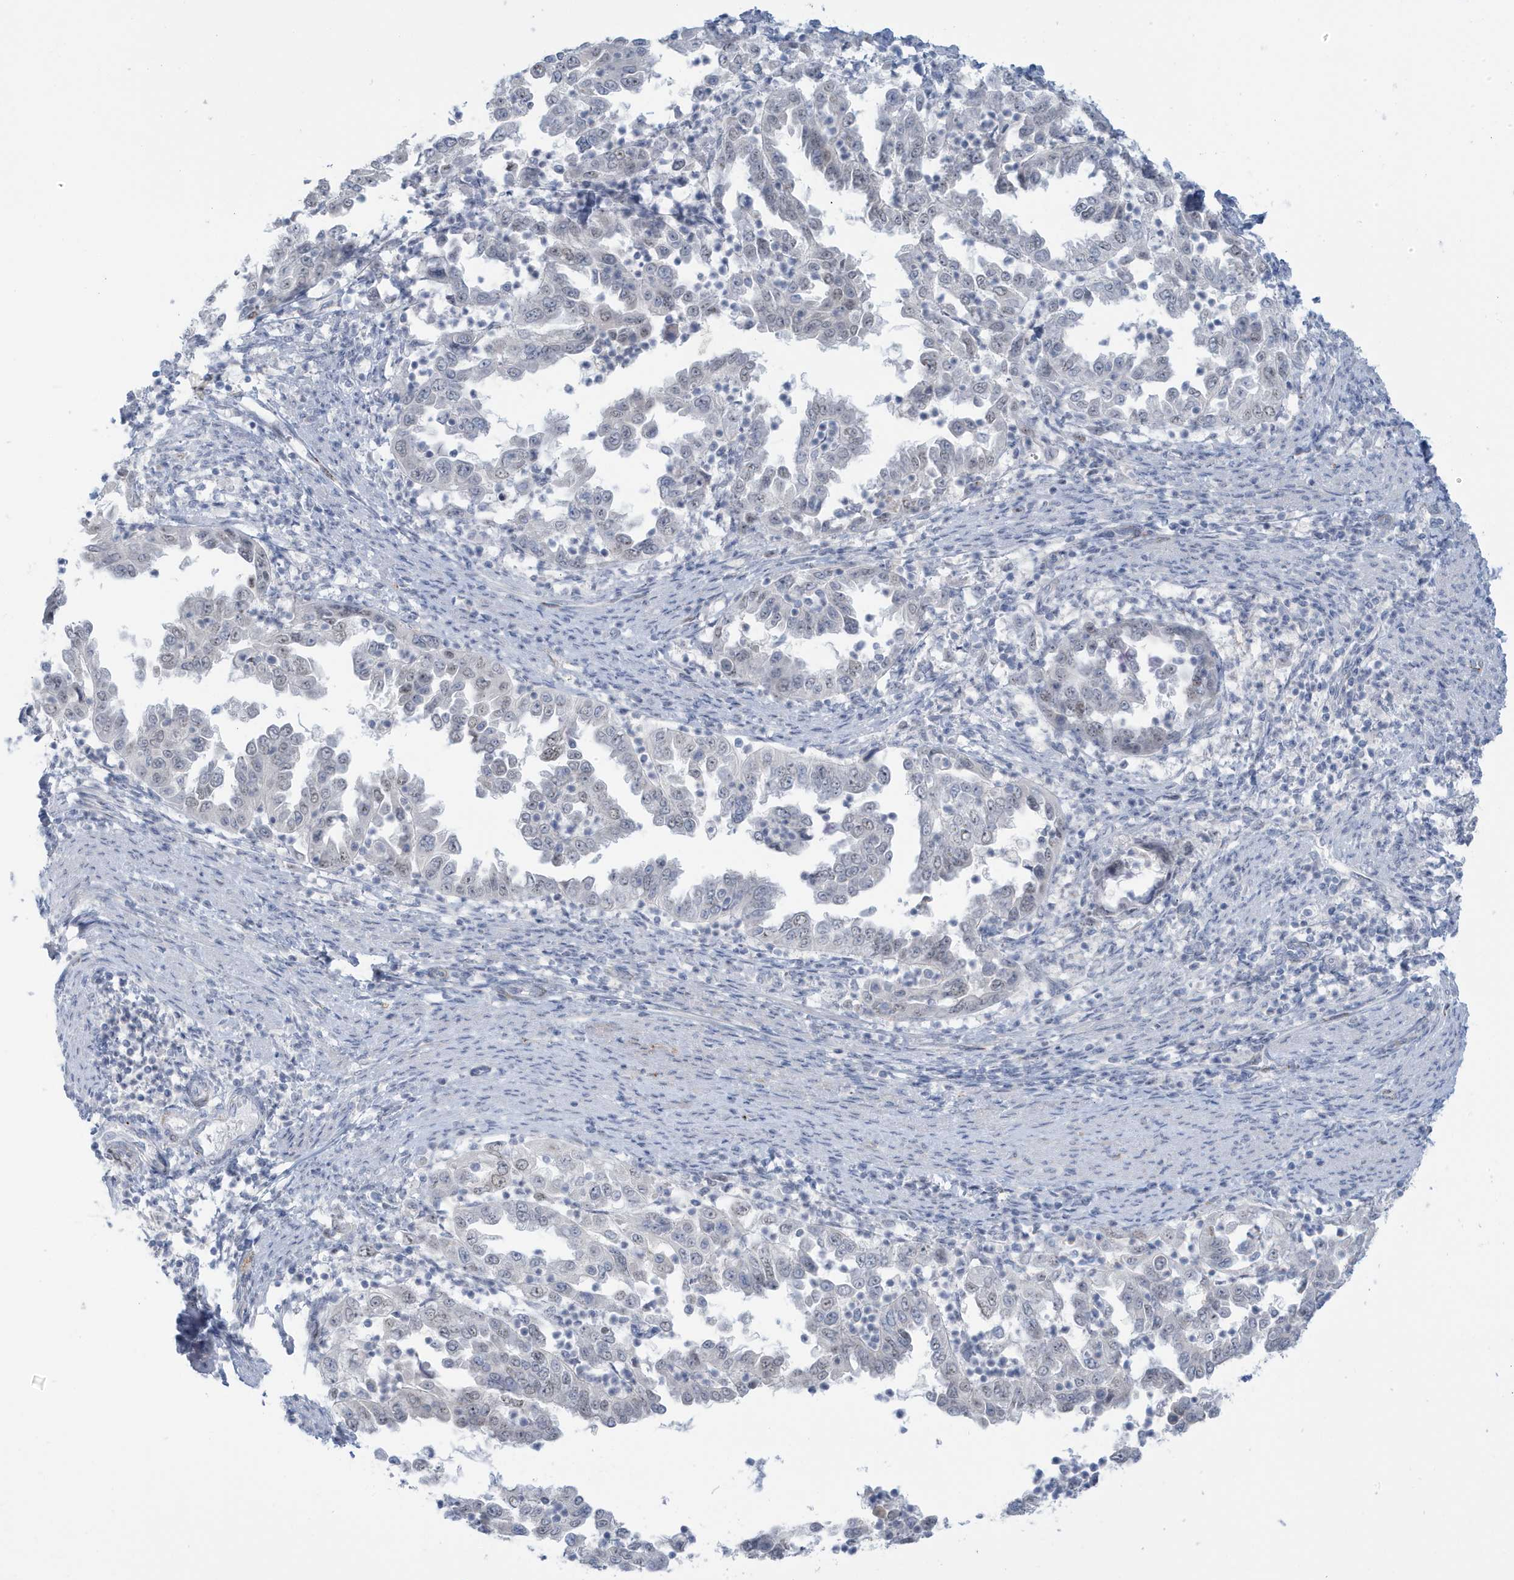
{"staining": {"intensity": "negative", "quantity": "none", "location": "none"}, "tissue": "endometrial cancer", "cell_type": "Tumor cells", "image_type": "cancer", "snomed": [{"axis": "morphology", "description": "Adenocarcinoma, NOS"}, {"axis": "topography", "description": "Endometrium"}], "caption": "Tumor cells show no significant protein expression in endometrial adenocarcinoma.", "gene": "PERM1", "patient": {"sex": "female", "age": 85}}